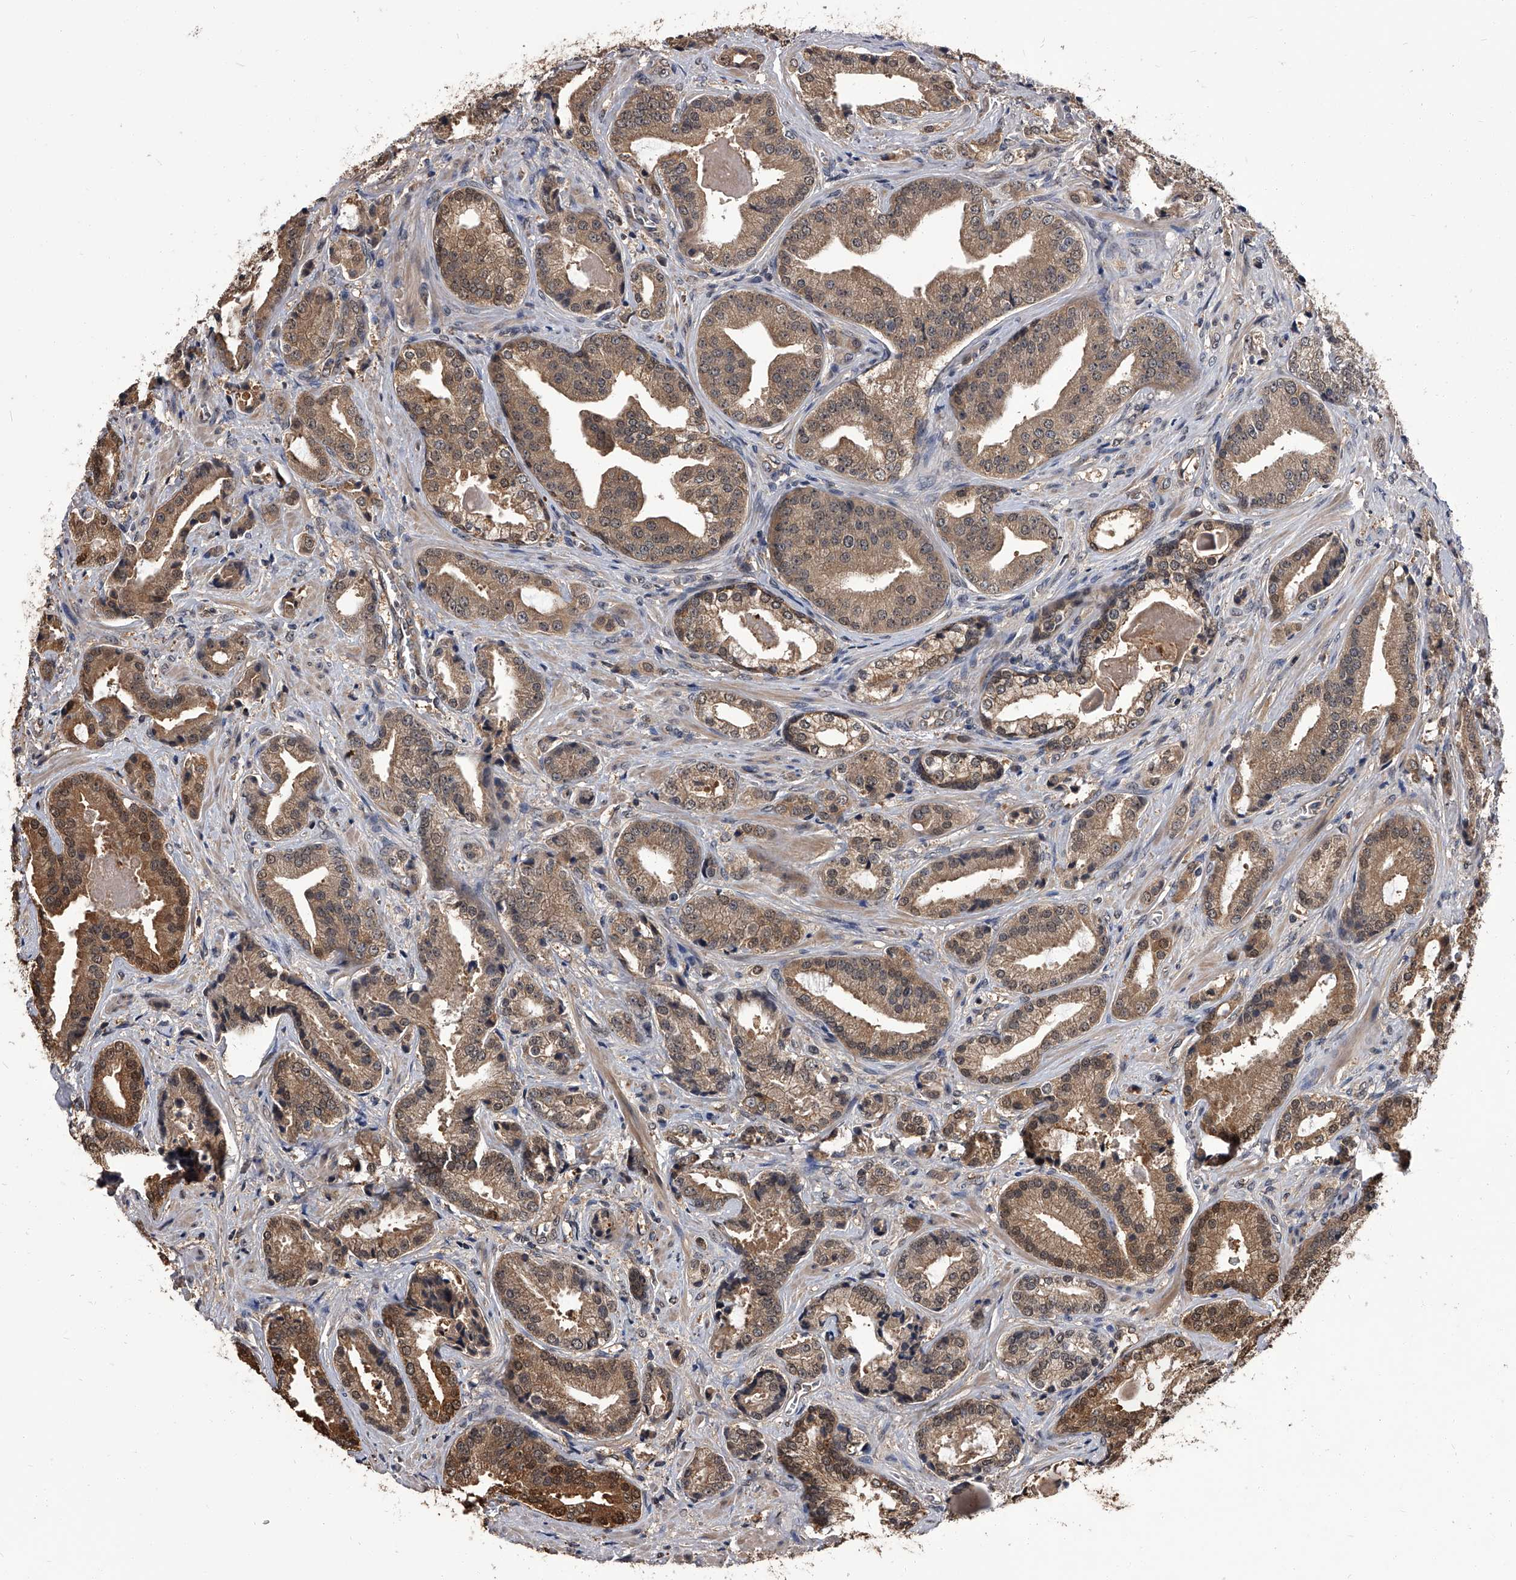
{"staining": {"intensity": "moderate", "quantity": ">75%", "location": "cytoplasmic/membranous,nuclear"}, "tissue": "prostate cancer", "cell_type": "Tumor cells", "image_type": "cancer", "snomed": [{"axis": "morphology", "description": "Adenocarcinoma, High grade"}, {"axis": "topography", "description": "Prostate"}], "caption": "A photomicrograph of prostate high-grade adenocarcinoma stained for a protein exhibits moderate cytoplasmic/membranous and nuclear brown staining in tumor cells.", "gene": "SLC18B1", "patient": {"sex": "male", "age": 73}}